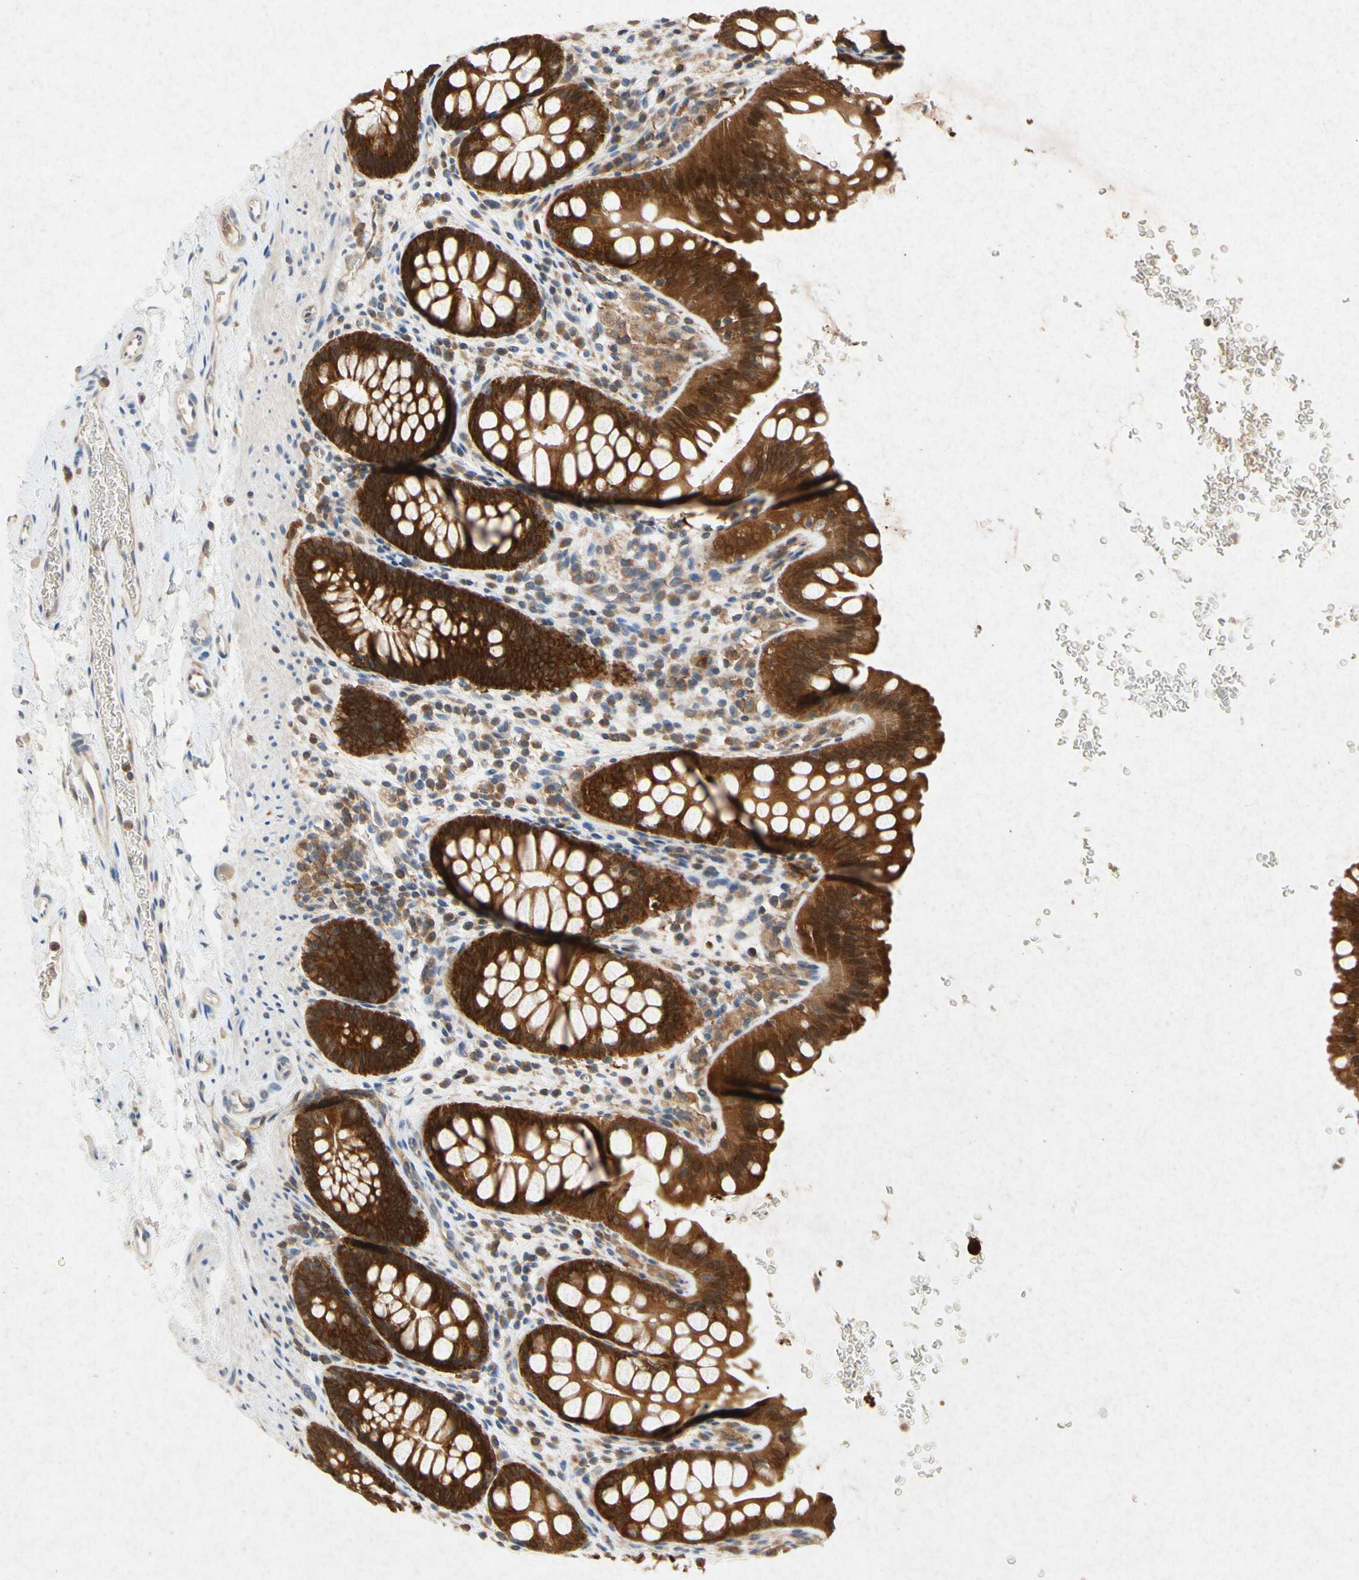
{"staining": {"intensity": "strong", "quantity": ">75%", "location": "cytoplasmic/membranous"}, "tissue": "rectum", "cell_type": "Glandular cells", "image_type": "normal", "snomed": [{"axis": "morphology", "description": "Normal tissue, NOS"}, {"axis": "topography", "description": "Rectum"}], "caption": "Protein staining of benign rectum displays strong cytoplasmic/membranous staining in approximately >75% of glandular cells.", "gene": "RPS6KA1", "patient": {"sex": "female", "age": 24}}